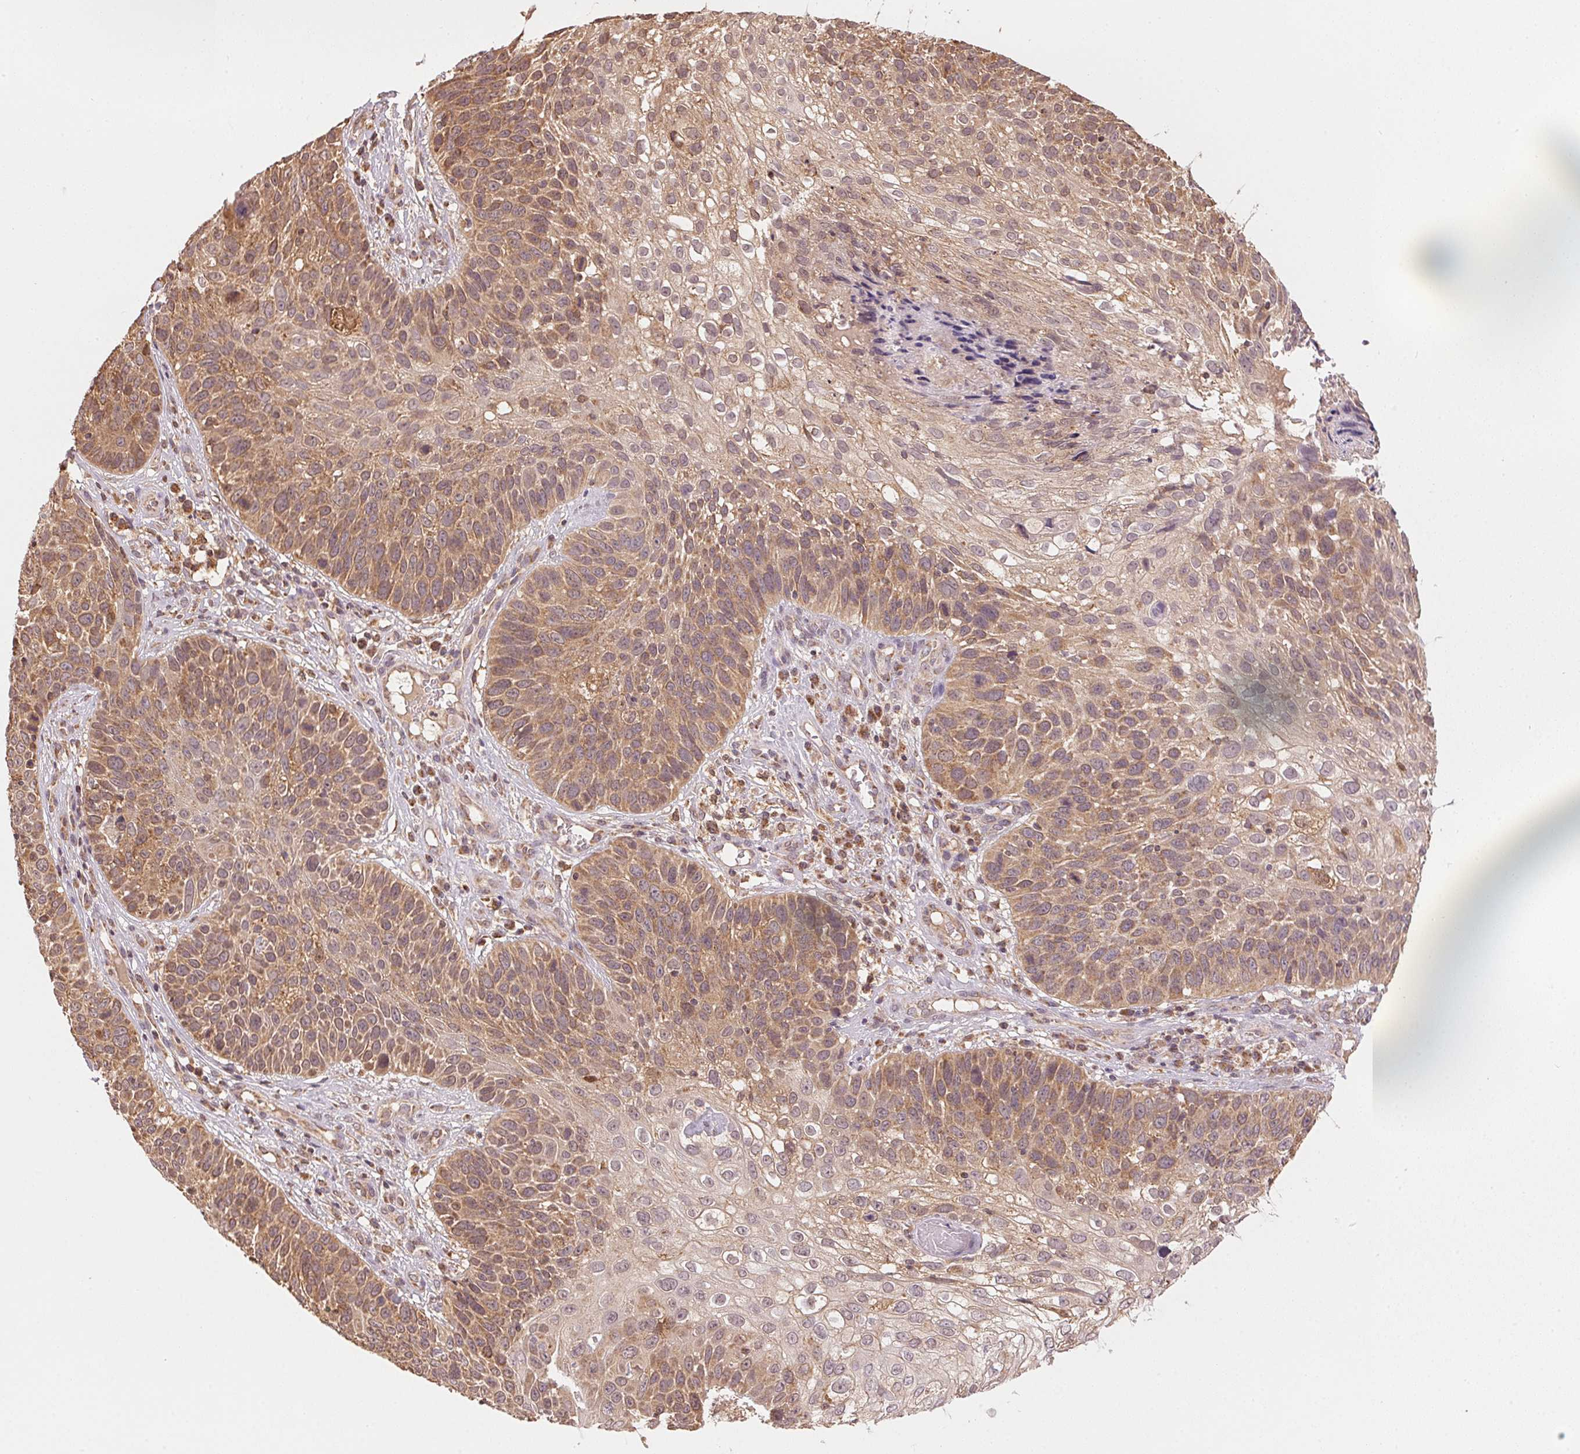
{"staining": {"intensity": "moderate", "quantity": ">75%", "location": "cytoplasmic/membranous"}, "tissue": "skin cancer", "cell_type": "Tumor cells", "image_type": "cancer", "snomed": [{"axis": "morphology", "description": "Squamous cell carcinoma, NOS"}, {"axis": "topography", "description": "Skin"}], "caption": "Skin squamous cell carcinoma stained with a protein marker reveals moderate staining in tumor cells.", "gene": "ARHGAP6", "patient": {"sex": "male", "age": 92}}